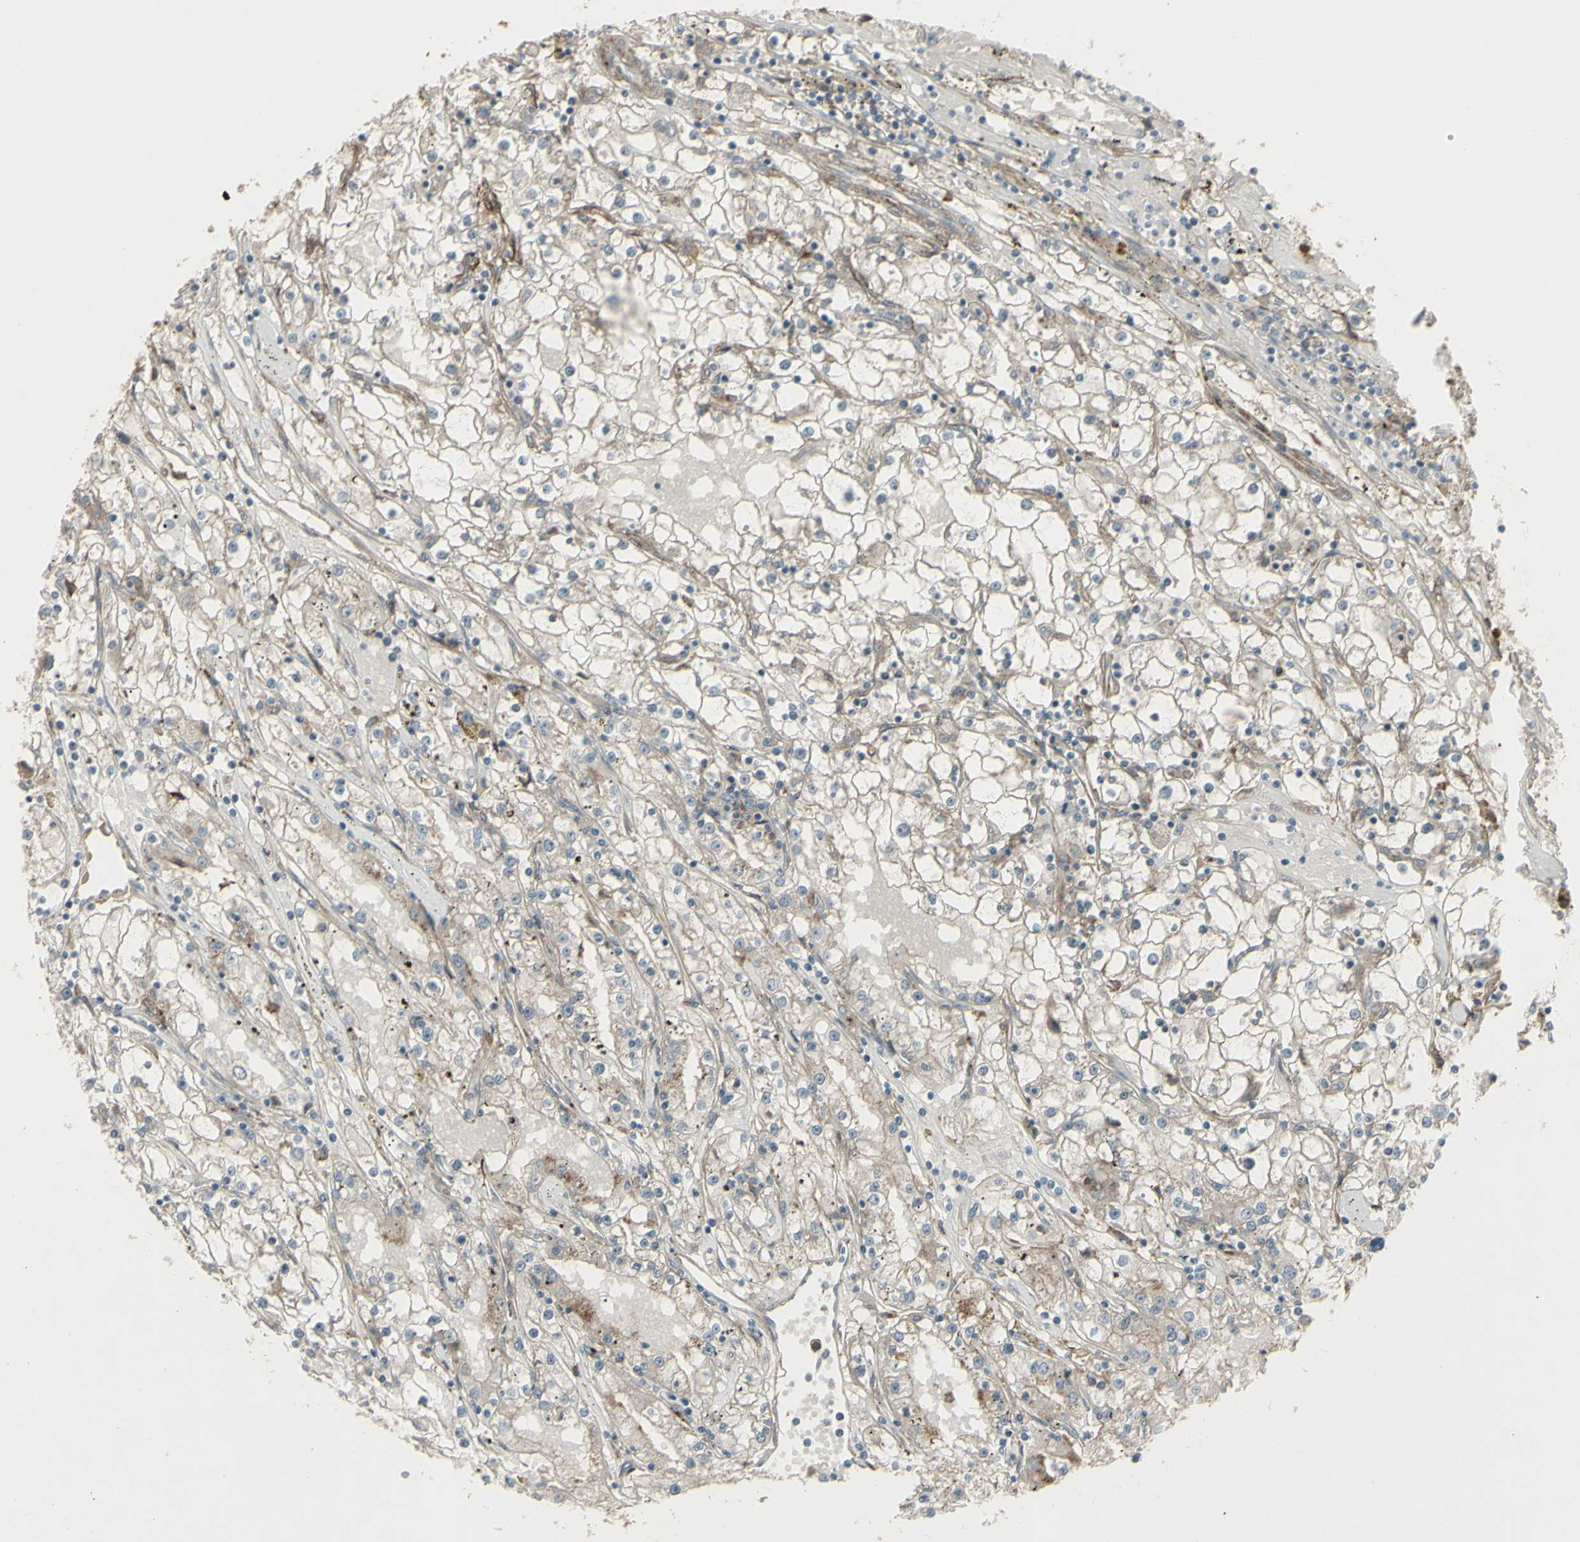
{"staining": {"intensity": "weak", "quantity": "<25%", "location": "cytoplasmic/membranous"}, "tissue": "renal cancer", "cell_type": "Tumor cells", "image_type": "cancer", "snomed": [{"axis": "morphology", "description": "Adenocarcinoma, NOS"}, {"axis": "topography", "description": "Kidney"}], "caption": "Immunohistochemistry image of neoplastic tissue: human renal cancer (adenocarcinoma) stained with DAB exhibits no significant protein expression in tumor cells.", "gene": "CD276", "patient": {"sex": "male", "age": 56}}